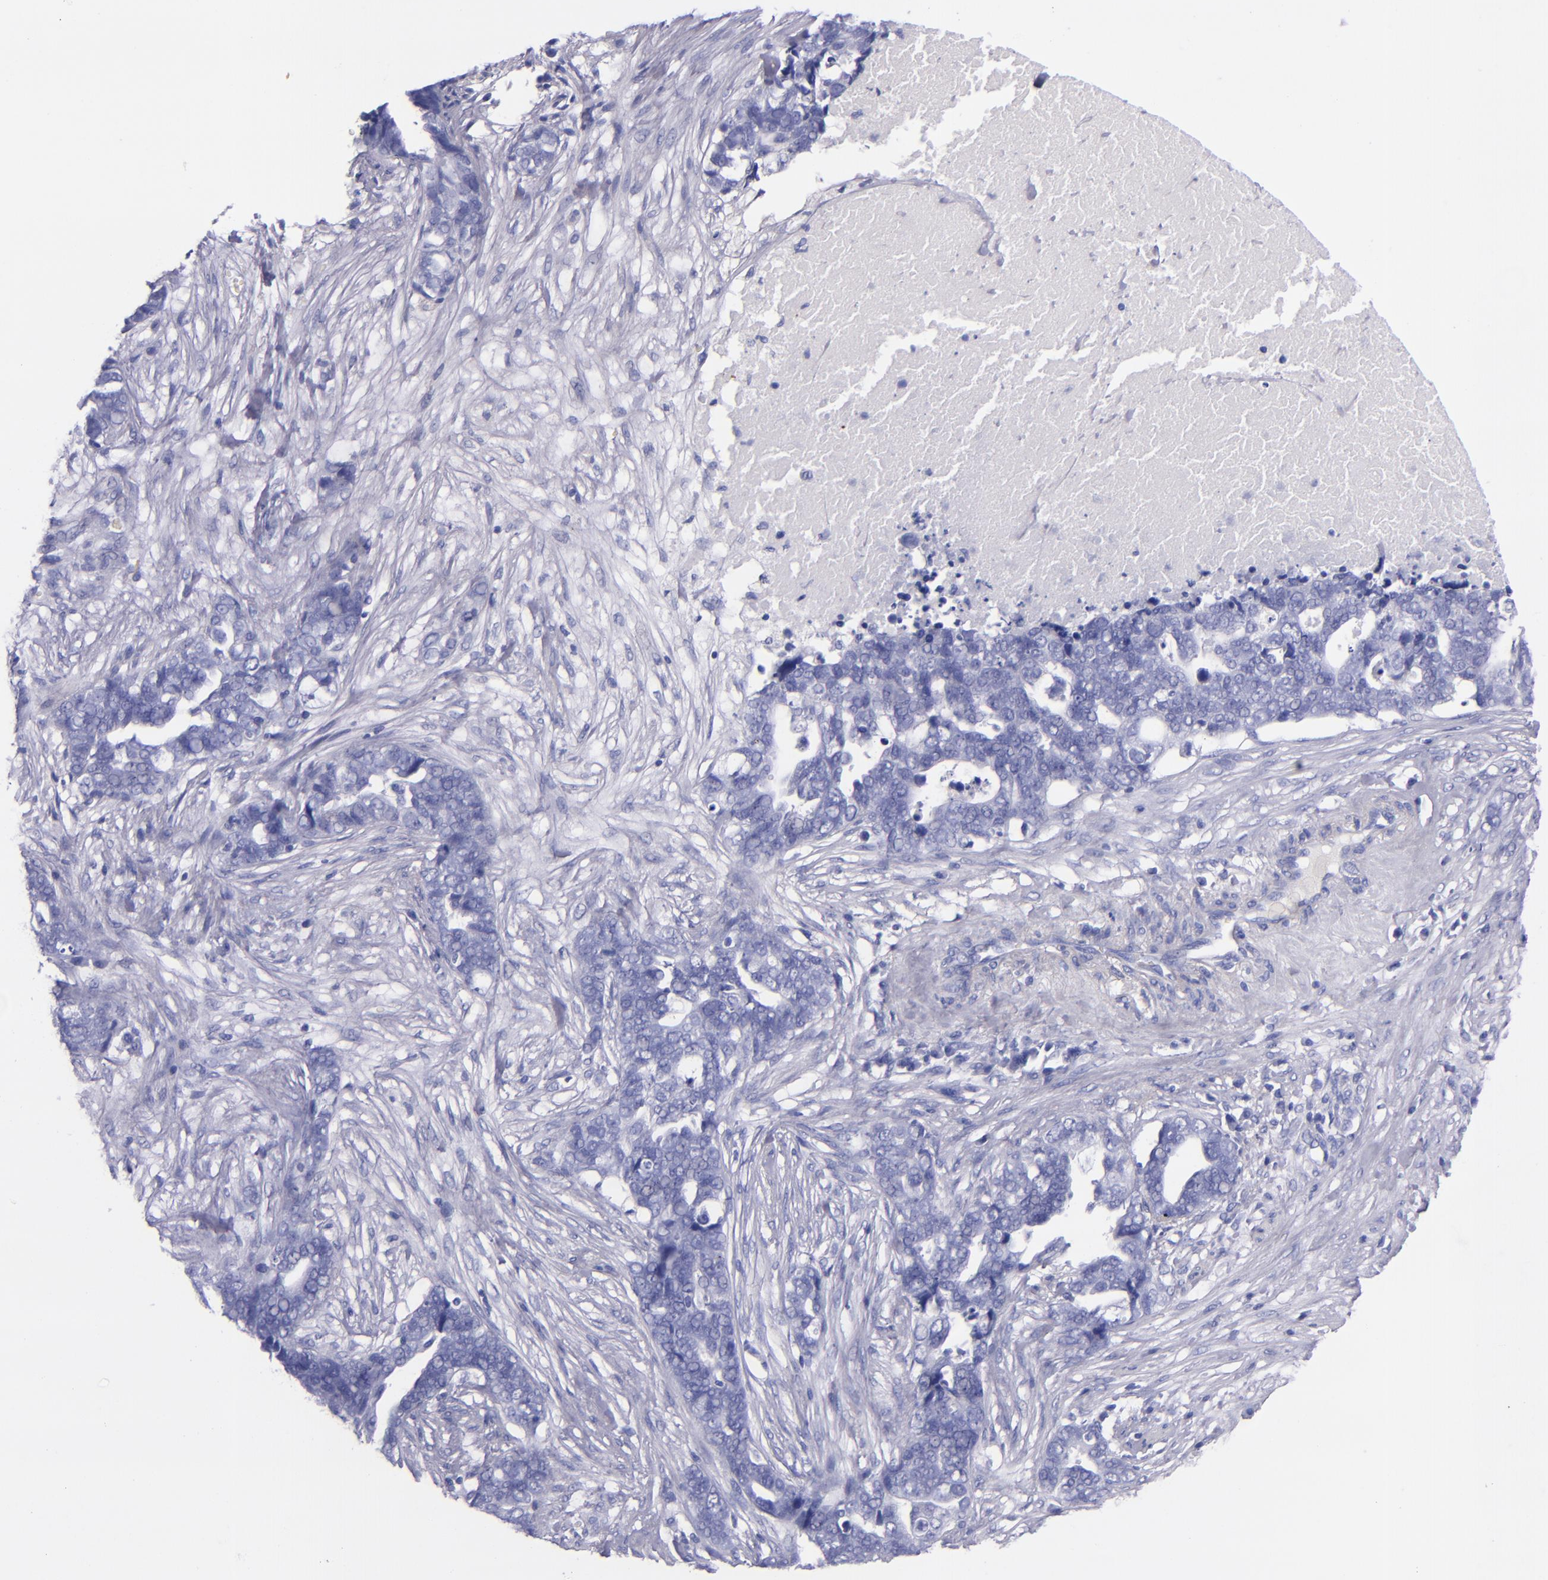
{"staining": {"intensity": "negative", "quantity": "none", "location": "none"}, "tissue": "ovarian cancer", "cell_type": "Tumor cells", "image_type": "cancer", "snomed": [{"axis": "morphology", "description": "Normal tissue, NOS"}, {"axis": "morphology", "description": "Cystadenocarcinoma, serous, NOS"}, {"axis": "topography", "description": "Fallopian tube"}, {"axis": "topography", "description": "Ovary"}], "caption": "Histopathology image shows no protein expression in tumor cells of ovarian cancer (serous cystadenocarcinoma) tissue.", "gene": "LAG3", "patient": {"sex": "female", "age": 56}}